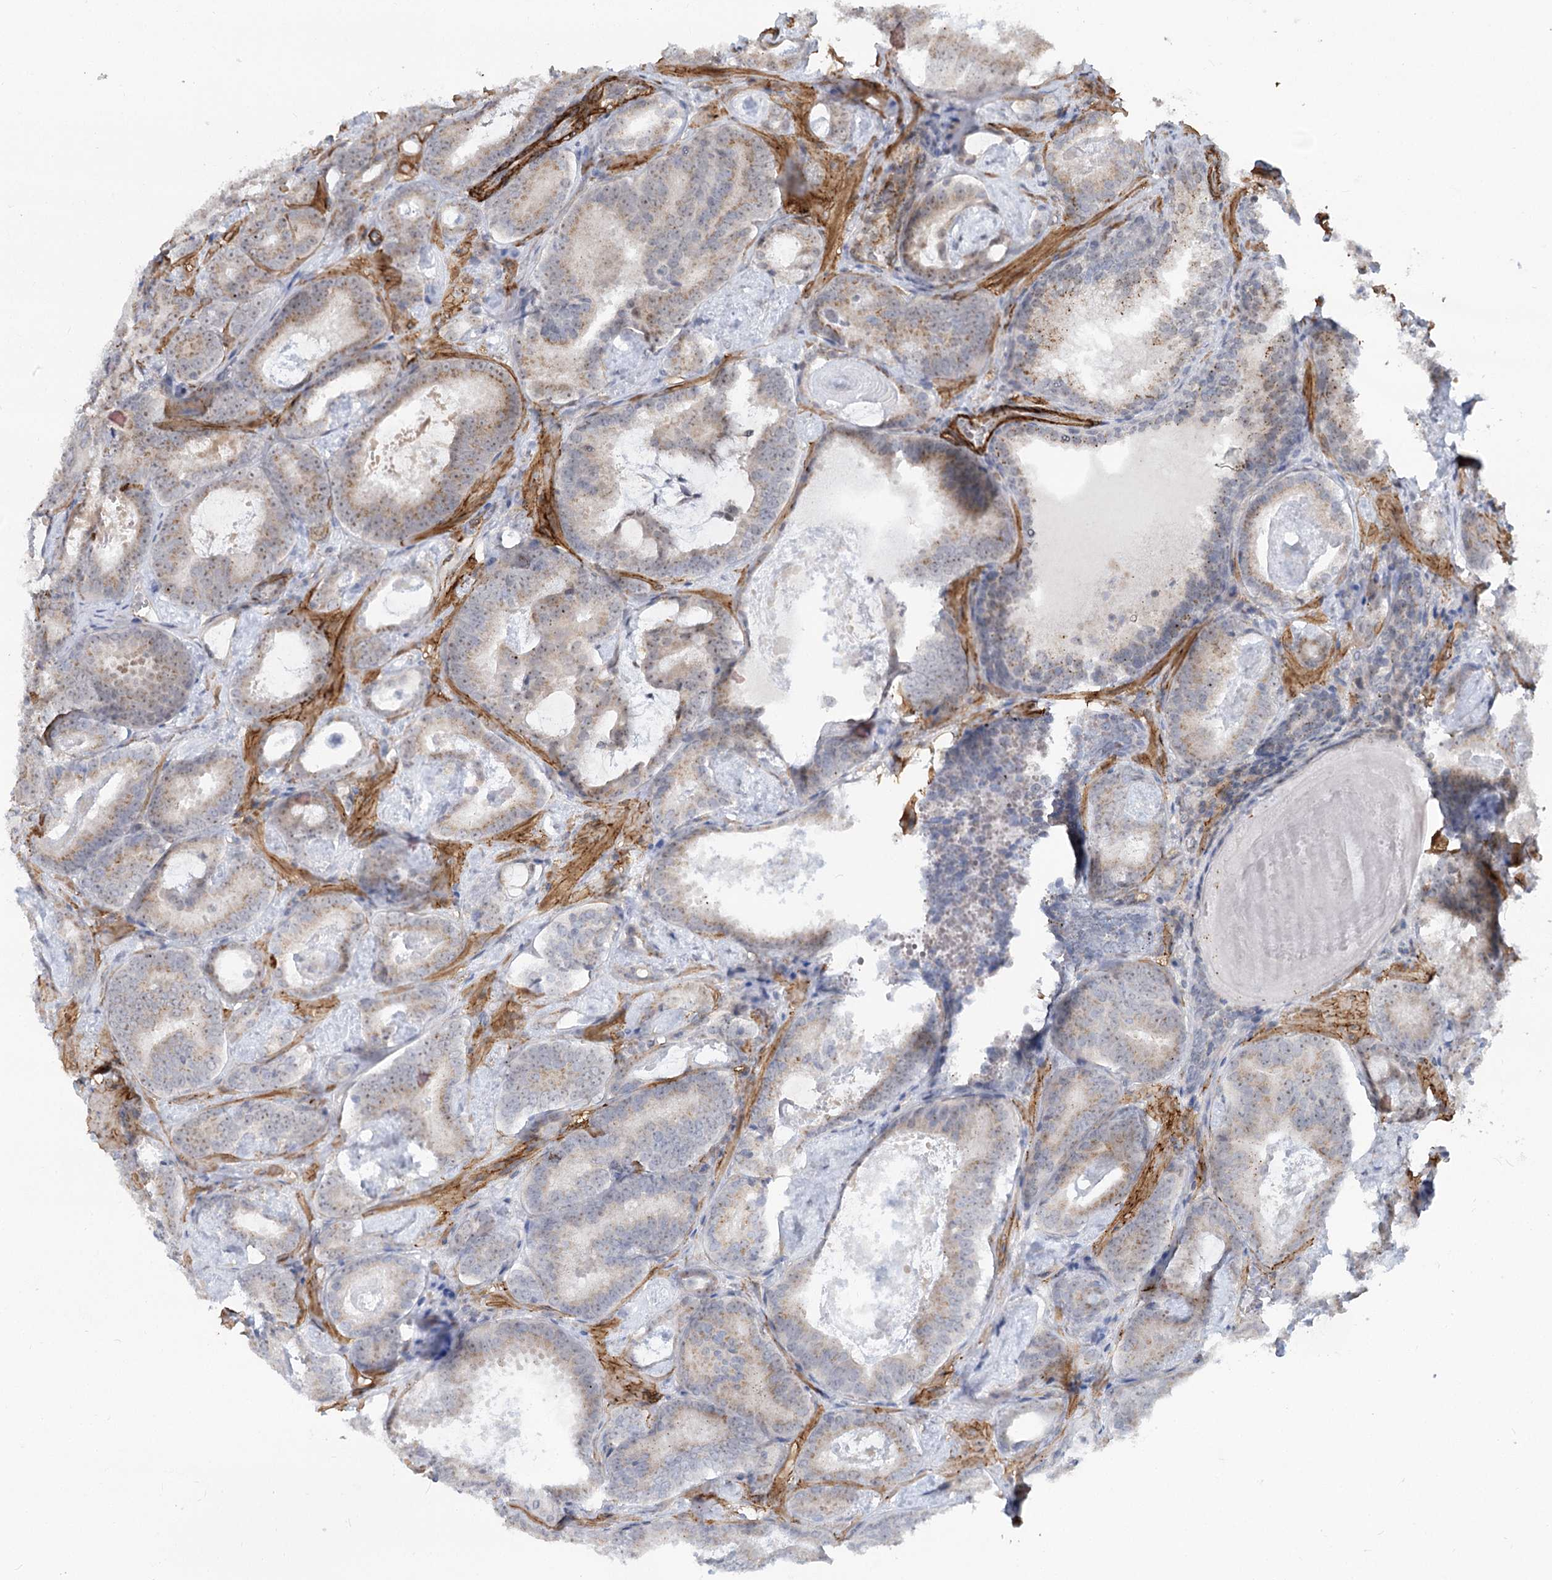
{"staining": {"intensity": "weak", "quantity": "25%-75%", "location": "cytoplasmic/membranous"}, "tissue": "prostate cancer", "cell_type": "Tumor cells", "image_type": "cancer", "snomed": [{"axis": "morphology", "description": "Adenocarcinoma, Low grade"}, {"axis": "topography", "description": "Prostate"}], "caption": "High-power microscopy captured an immunohistochemistry (IHC) micrograph of prostate cancer, revealing weak cytoplasmic/membranous expression in about 25%-75% of tumor cells.", "gene": "GNL3L", "patient": {"sex": "male", "age": 60}}